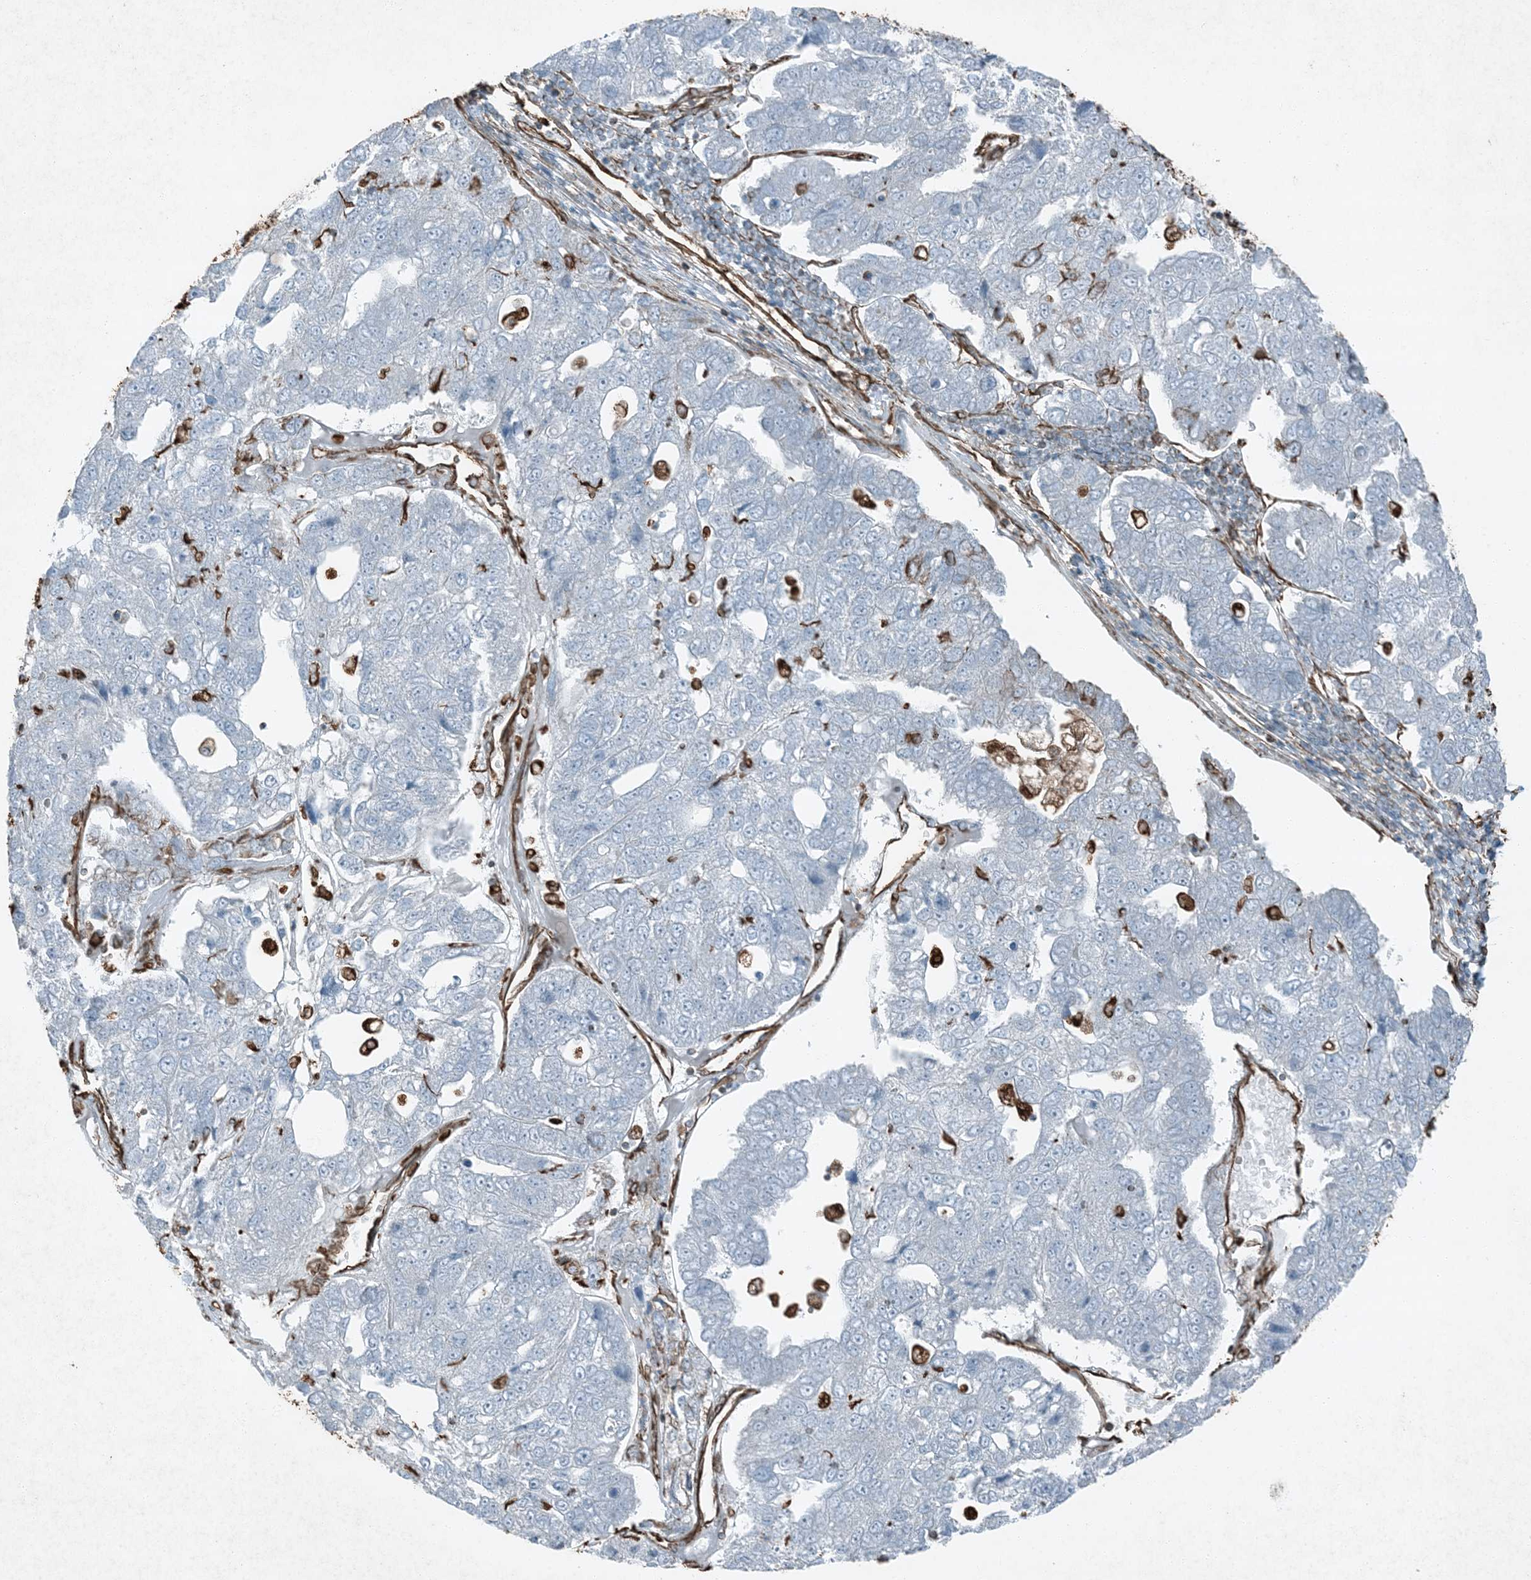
{"staining": {"intensity": "negative", "quantity": "none", "location": "none"}, "tissue": "pancreatic cancer", "cell_type": "Tumor cells", "image_type": "cancer", "snomed": [{"axis": "morphology", "description": "Adenocarcinoma, NOS"}, {"axis": "topography", "description": "Pancreas"}], "caption": "Immunohistochemical staining of pancreatic adenocarcinoma displays no significant staining in tumor cells.", "gene": "RYK", "patient": {"sex": "female", "age": 61}}